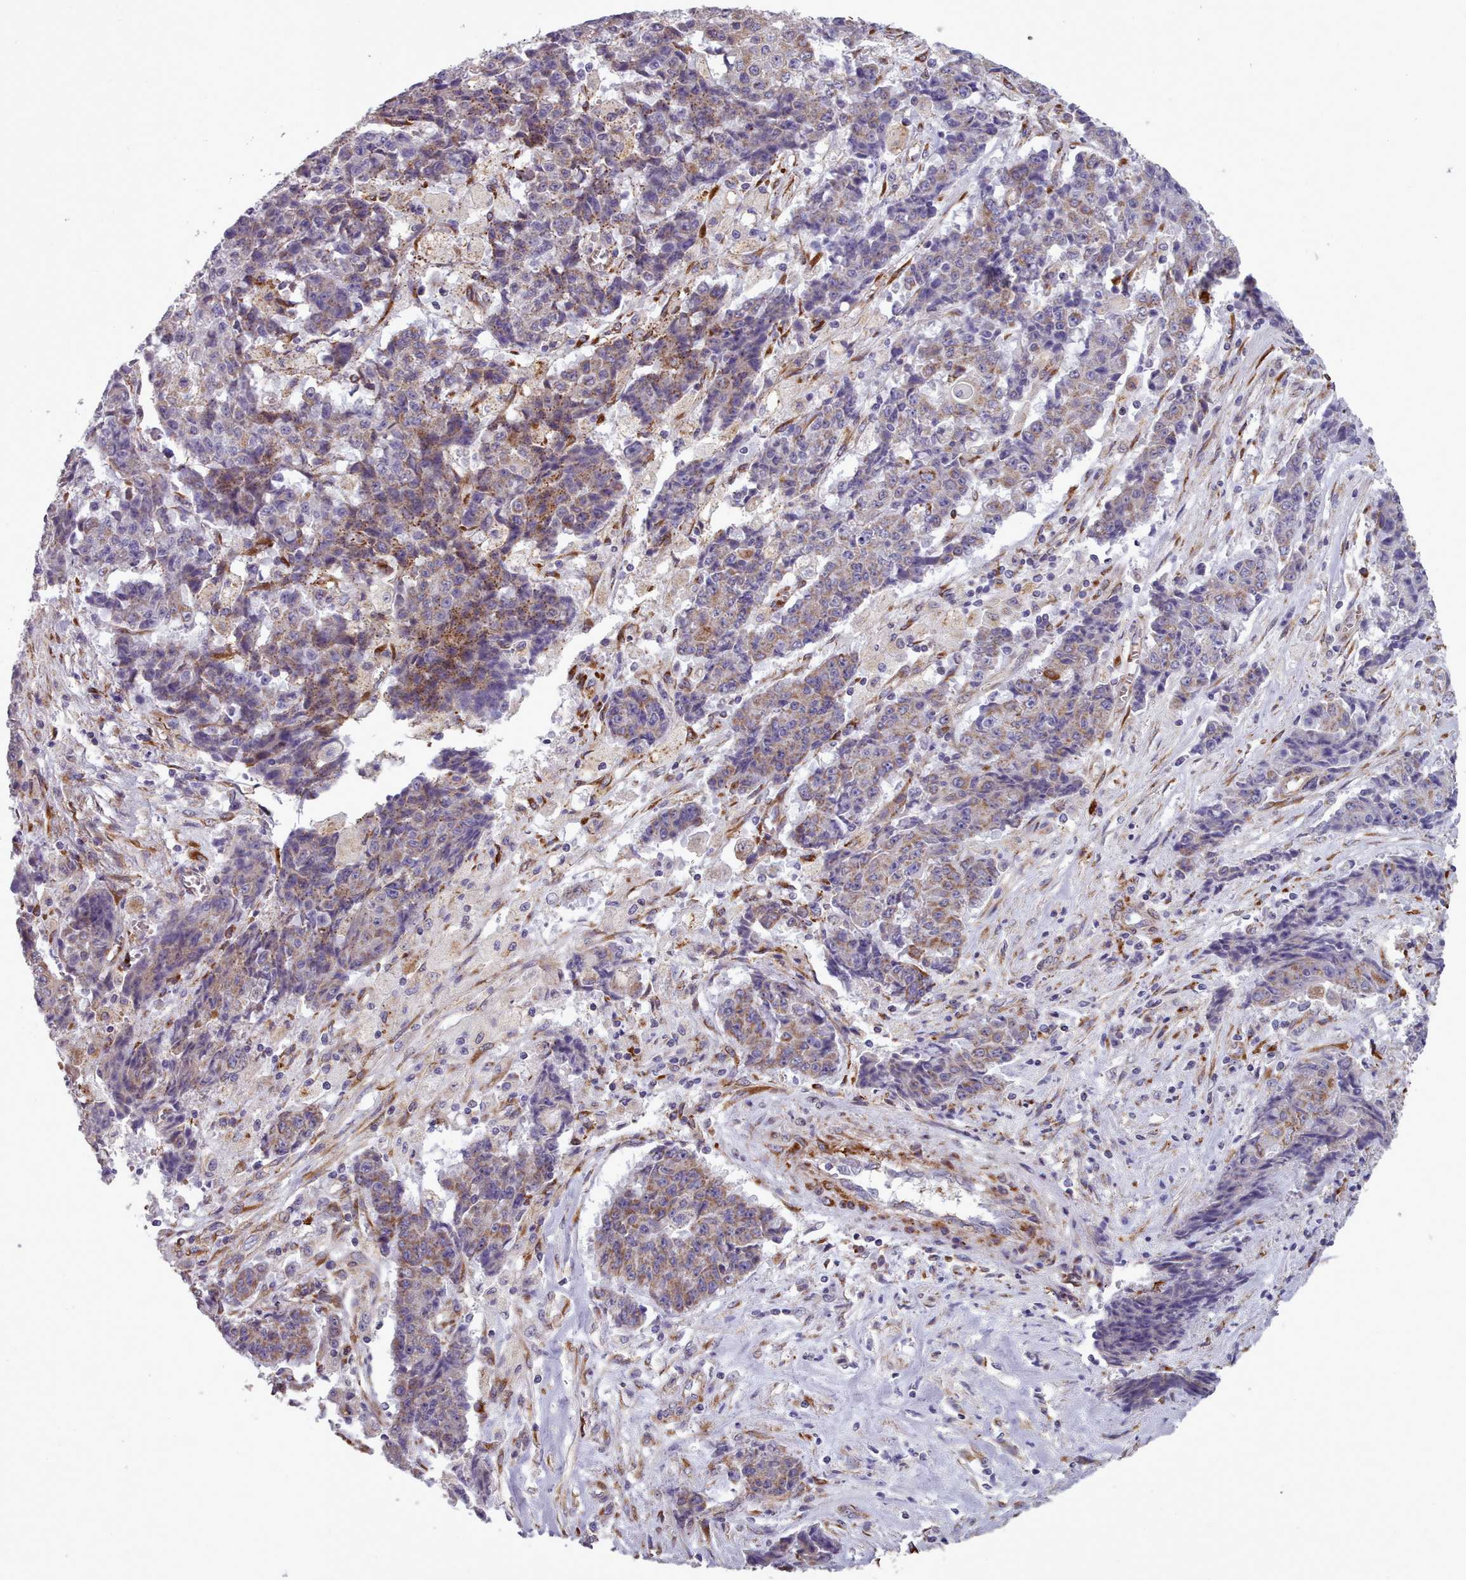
{"staining": {"intensity": "moderate", "quantity": "<25%", "location": "cytoplasmic/membranous"}, "tissue": "ovarian cancer", "cell_type": "Tumor cells", "image_type": "cancer", "snomed": [{"axis": "morphology", "description": "Carcinoma, endometroid"}, {"axis": "topography", "description": "Ovary"}], "caption": "A micrograph of endometroid carcinoma (ovarian) stained for a protein shows moderate cytoplasmic/membranous brown staining in tumor cells. The staining was performed using DAB, with brown indicating positive protein expression. Nuclei are stained blue with hematoxylin.", "gene": "FKBP10", "patient": {"sex": "female", "age": 42}}